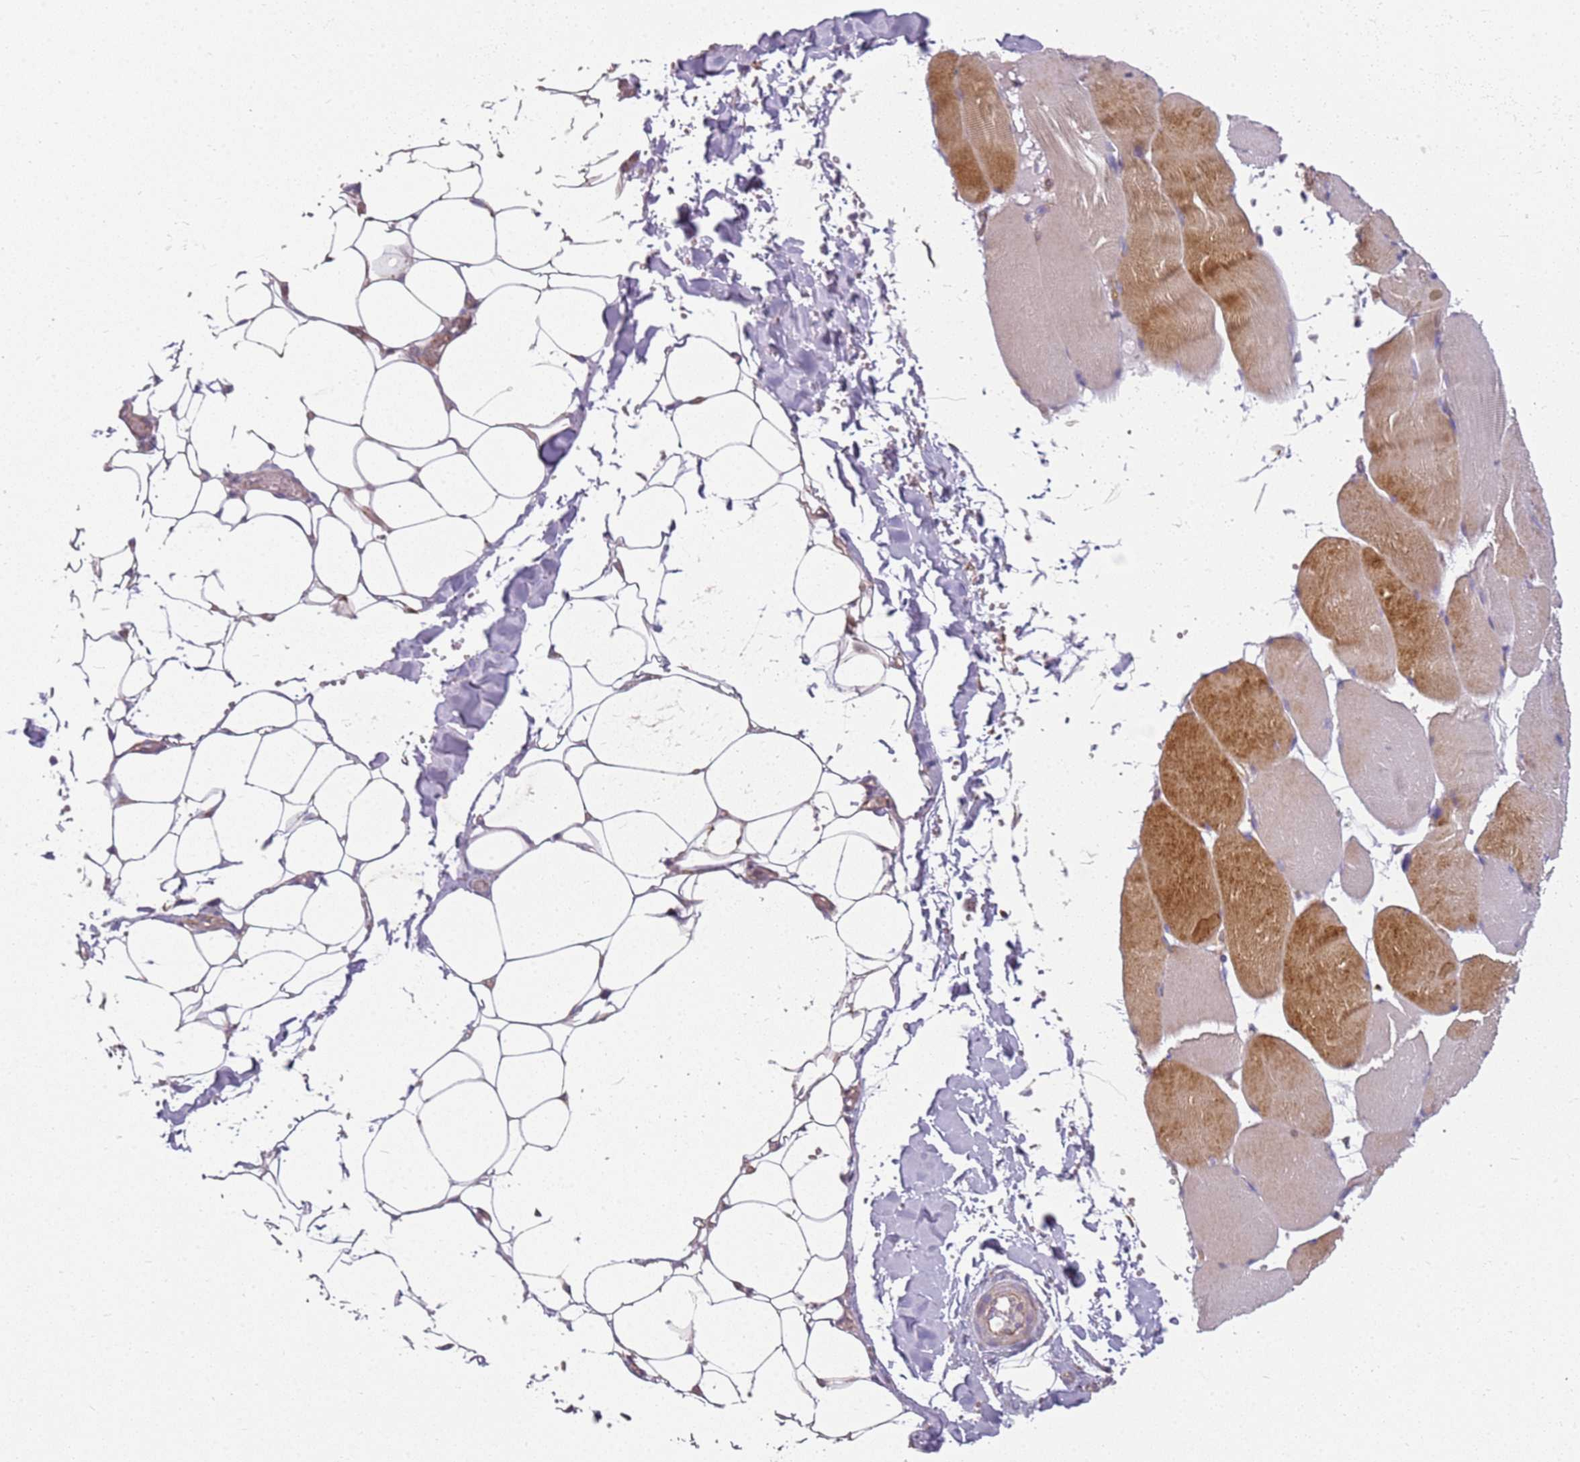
{"staining": {"intensity": "negative", "quantity": "none", "location": "none"}, "tissue": "adipose tissue", "cell_type": "Adipocytes", "image_type": "normal", "snomed": [{"axis": "morphology", "description": "Normal tissue, NOS"}, {"axis": "topography", "description": "Skeletal muscle"}, {"axis": "topography", "description": "Peripheral nerve tissue"}], "caption": "High power microscopy photomicrograph of an IHC photomicrograph of normal adipose tissue, revealing no significant expression in adipocytes.", "gene": "TMEM200C", "patient": {"sex": "female", "age": 55}}